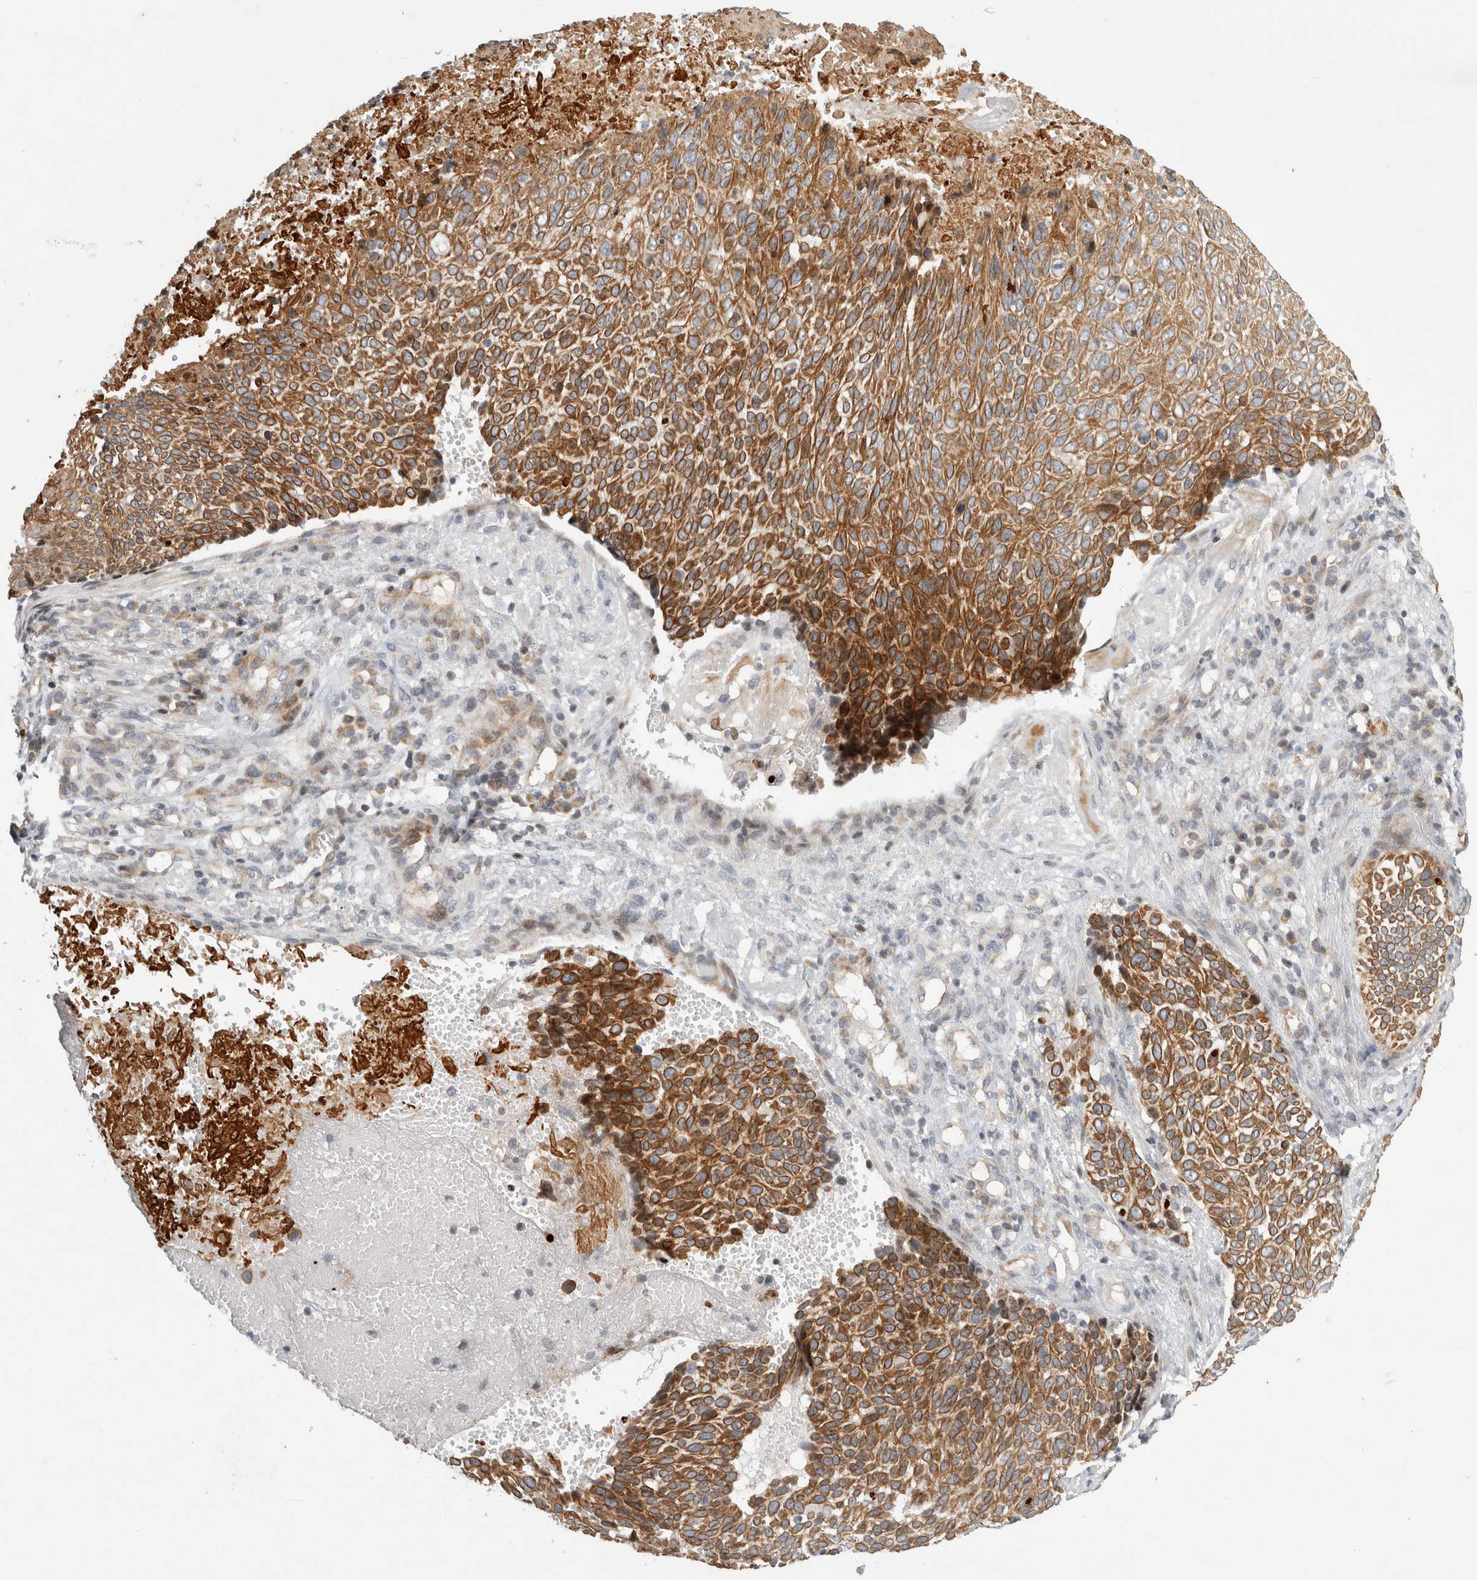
{"staining": {"intensity": "moderate", "quantity": ">75%", "location": "cytoplasmic/membranous"}, "tissue": "cervical cancer", "cell_type": "Tumor cells", "image_type": "cancer", "snomed": [{"axis": "morphology", "description": "Squamous cell carcinoma, NOS"}, {"axis": "topography", "description": "Cervix"}], "caption": "DAB immunohistochemical staining of human cervical squamous cell carcinoma exhibits moderate cytoplasmic/membranous protein positivity in approximately >75% of tumor cells. Immunohistochemistry (ihc) stains the protein of interest in brown and the nuclei are stained blue.", "gene": "UTP25", "patient": {"sex": "female", "age": 74}}